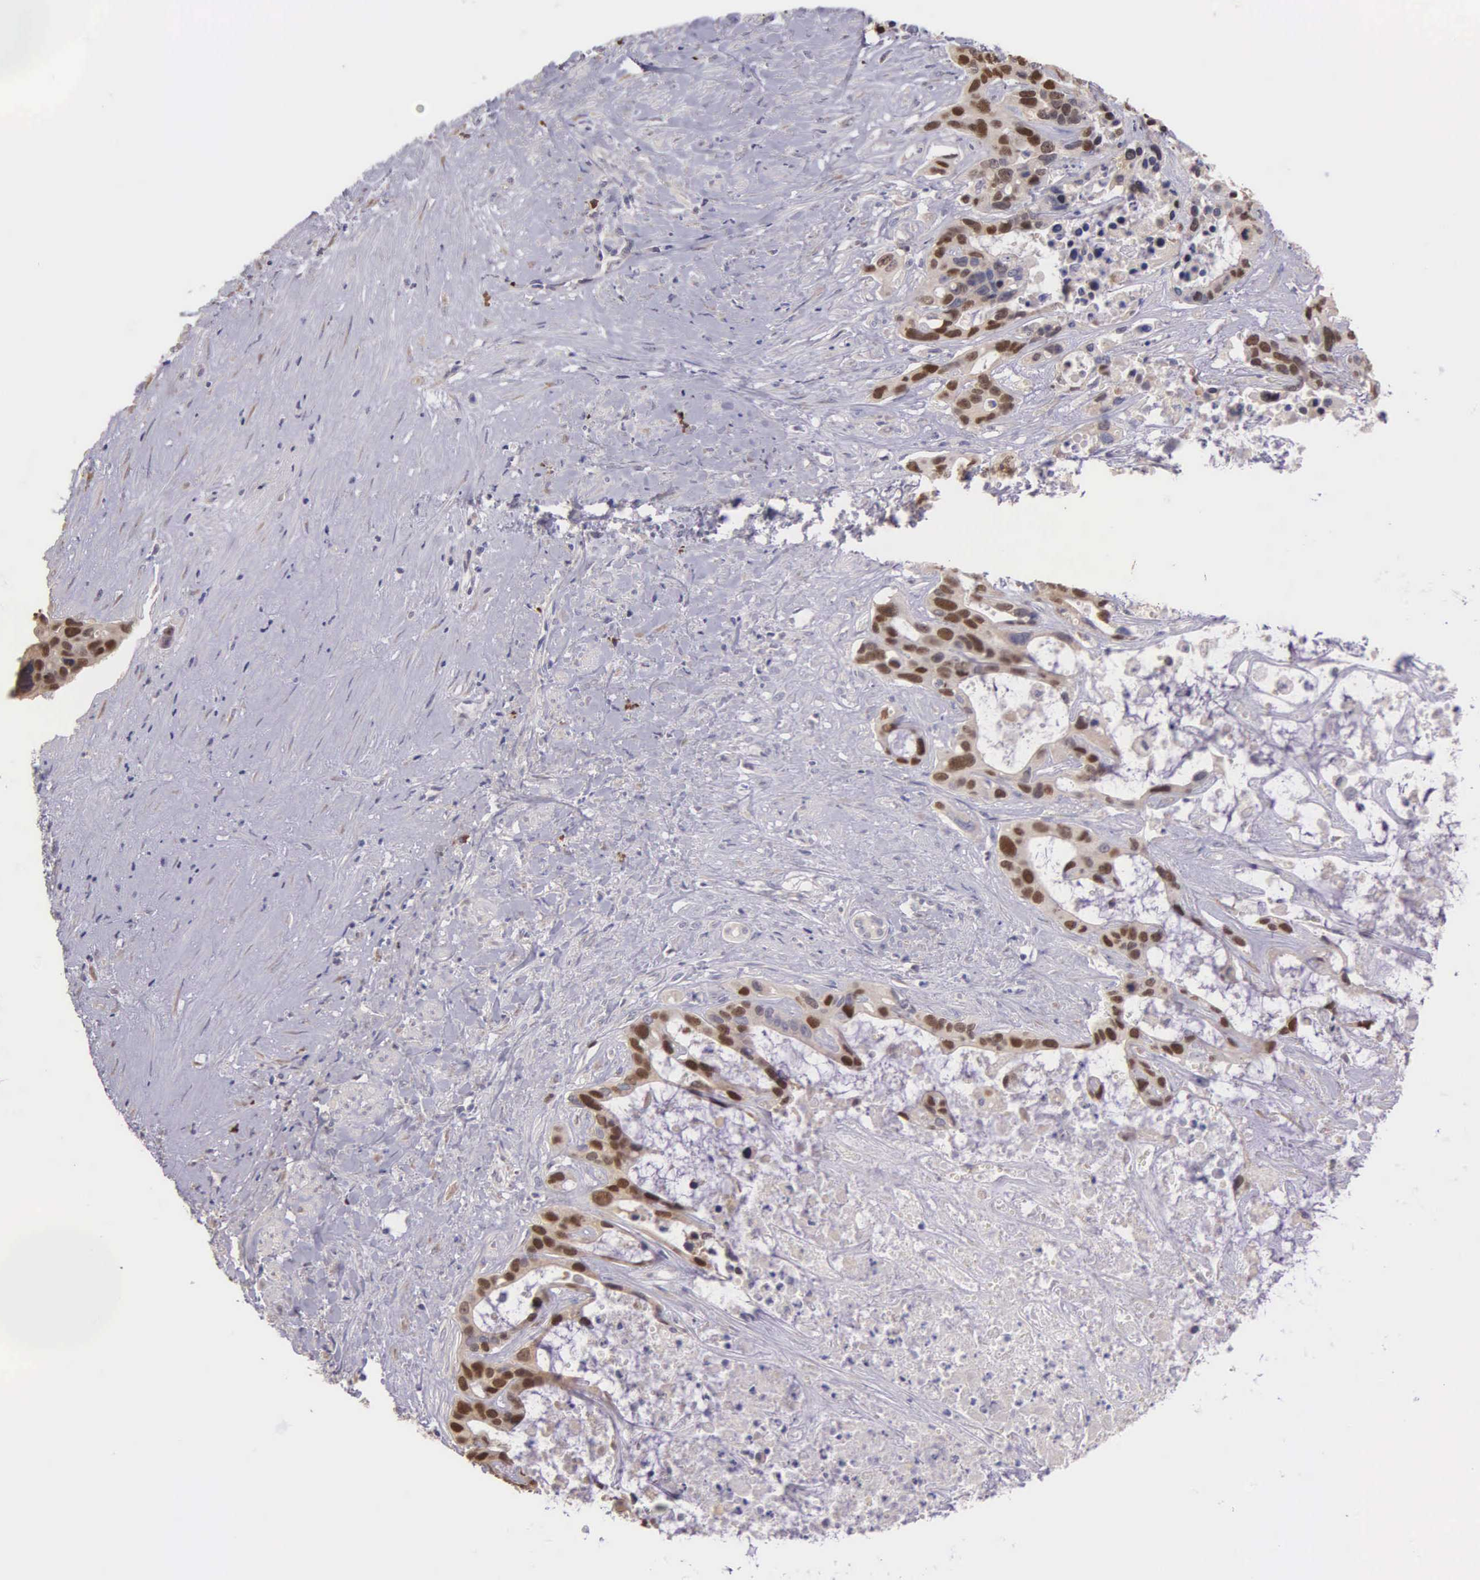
{"staining": {"intensity": "strong", "quantity": "25%-75%", "location": "nuclear"}, "tissue": "liver cancer", "cell_type": "Tumor cells", "image_type": "cancer", "snomed": [{"axis": "morphology", "description": "Cholangiocarcinoma"}, {"axis": "topography", "description": "Liver"}], "caption": "Human liver cancer stained for a protein (brown) exhibits strong nuclear positive expression in about 25%-75% of tumor cells.", "gene": "MCM5", "patient": {"sex": "female", "age": 65}}